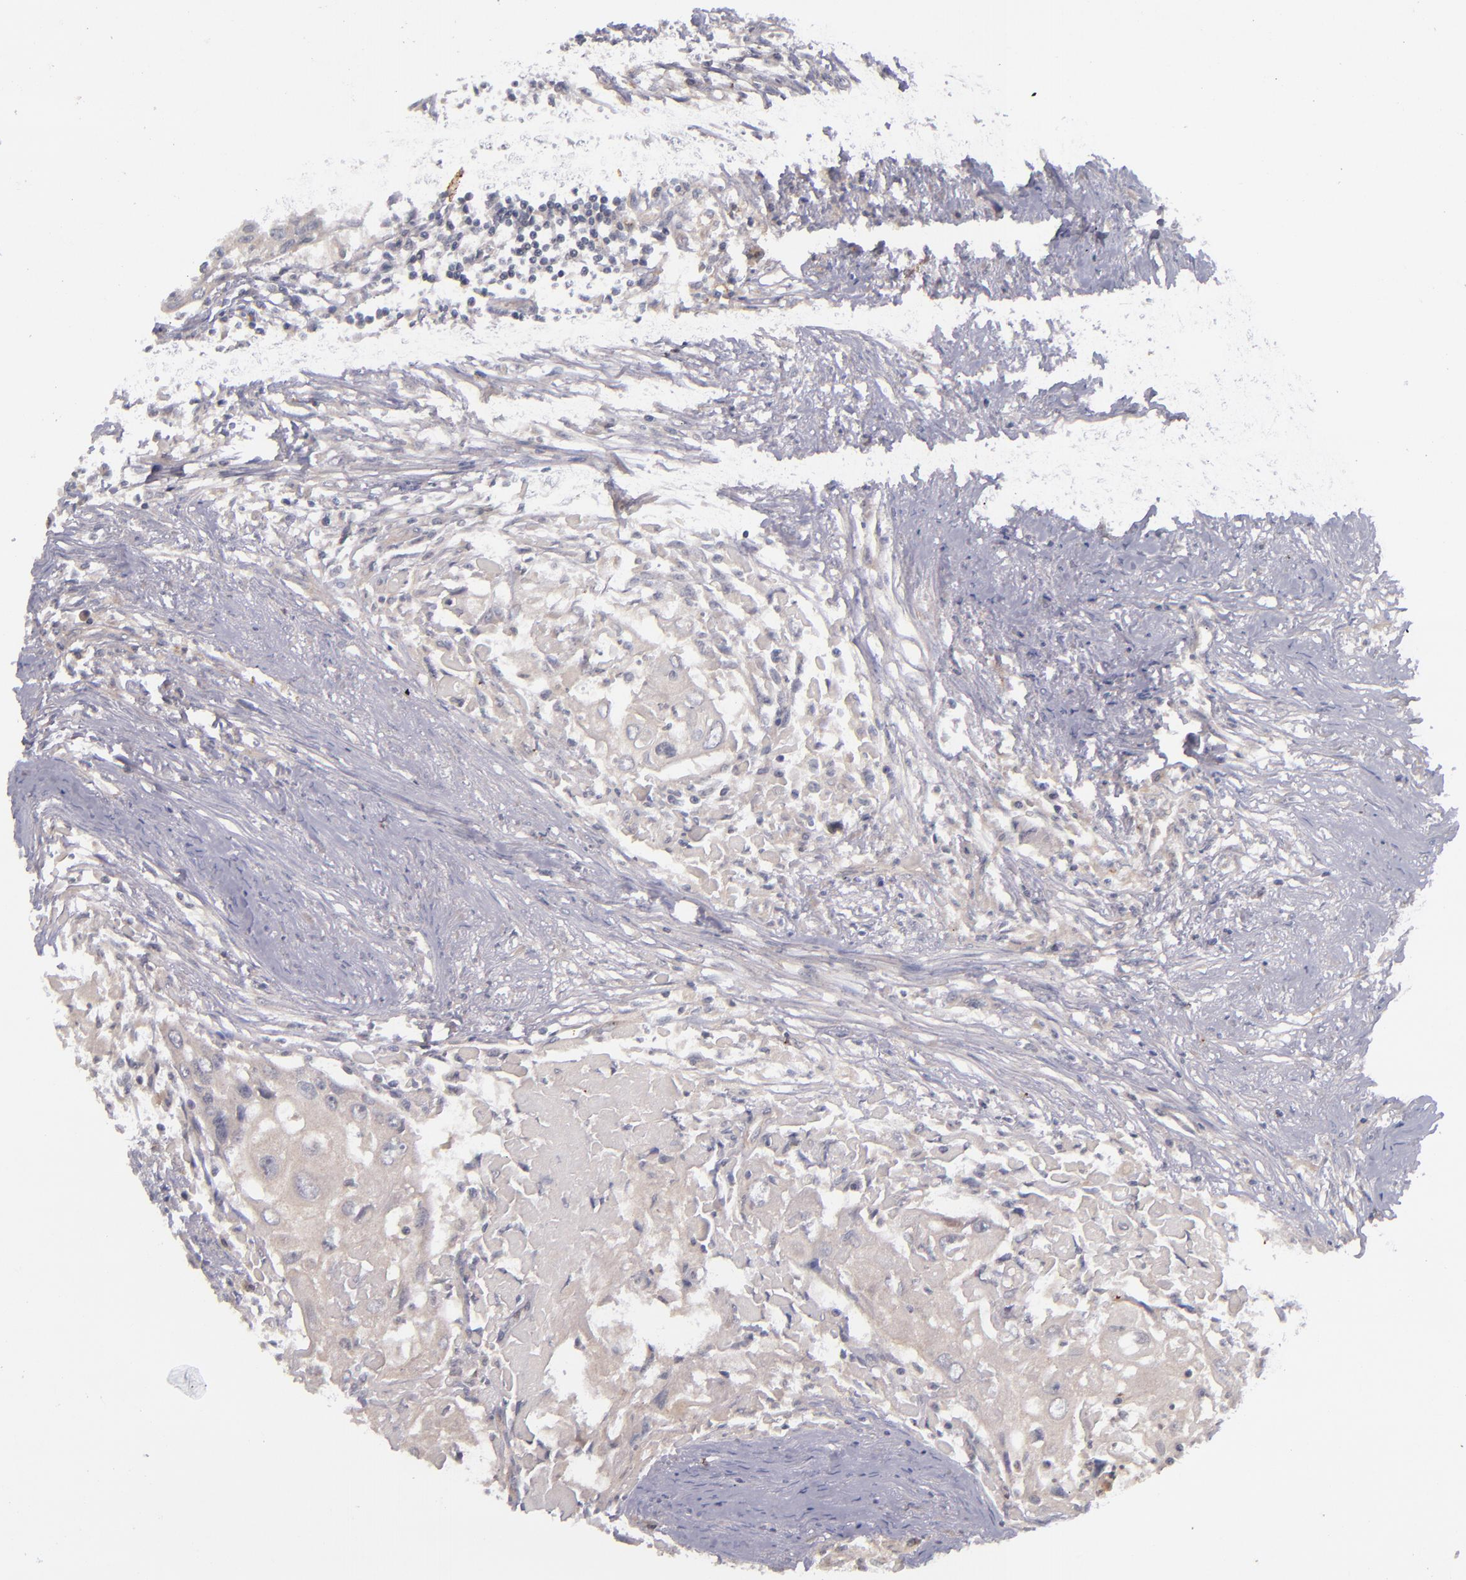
{"staining": {"intensity": "weak", "quantity": "25%-75%", "location": "cytoplasmic/membranous"}, "tissue": "head and neck cancer", "cell_type": "Tumor cells", "image_type": "cancer", "snomed": [{"axis": "morphology", "description": "Squamous cell carcinoma, NOS"}, {"axis": "topography", "description": "Head-Neck"}], "caption": "This is an image of IHC staining of squamous cell carcinoma (head and neck), which shows weak staining in the cytoplasmic/membranous of tumor cells.", "gene": "TSC2", "patient": {"sex": "male", "age": 64}}